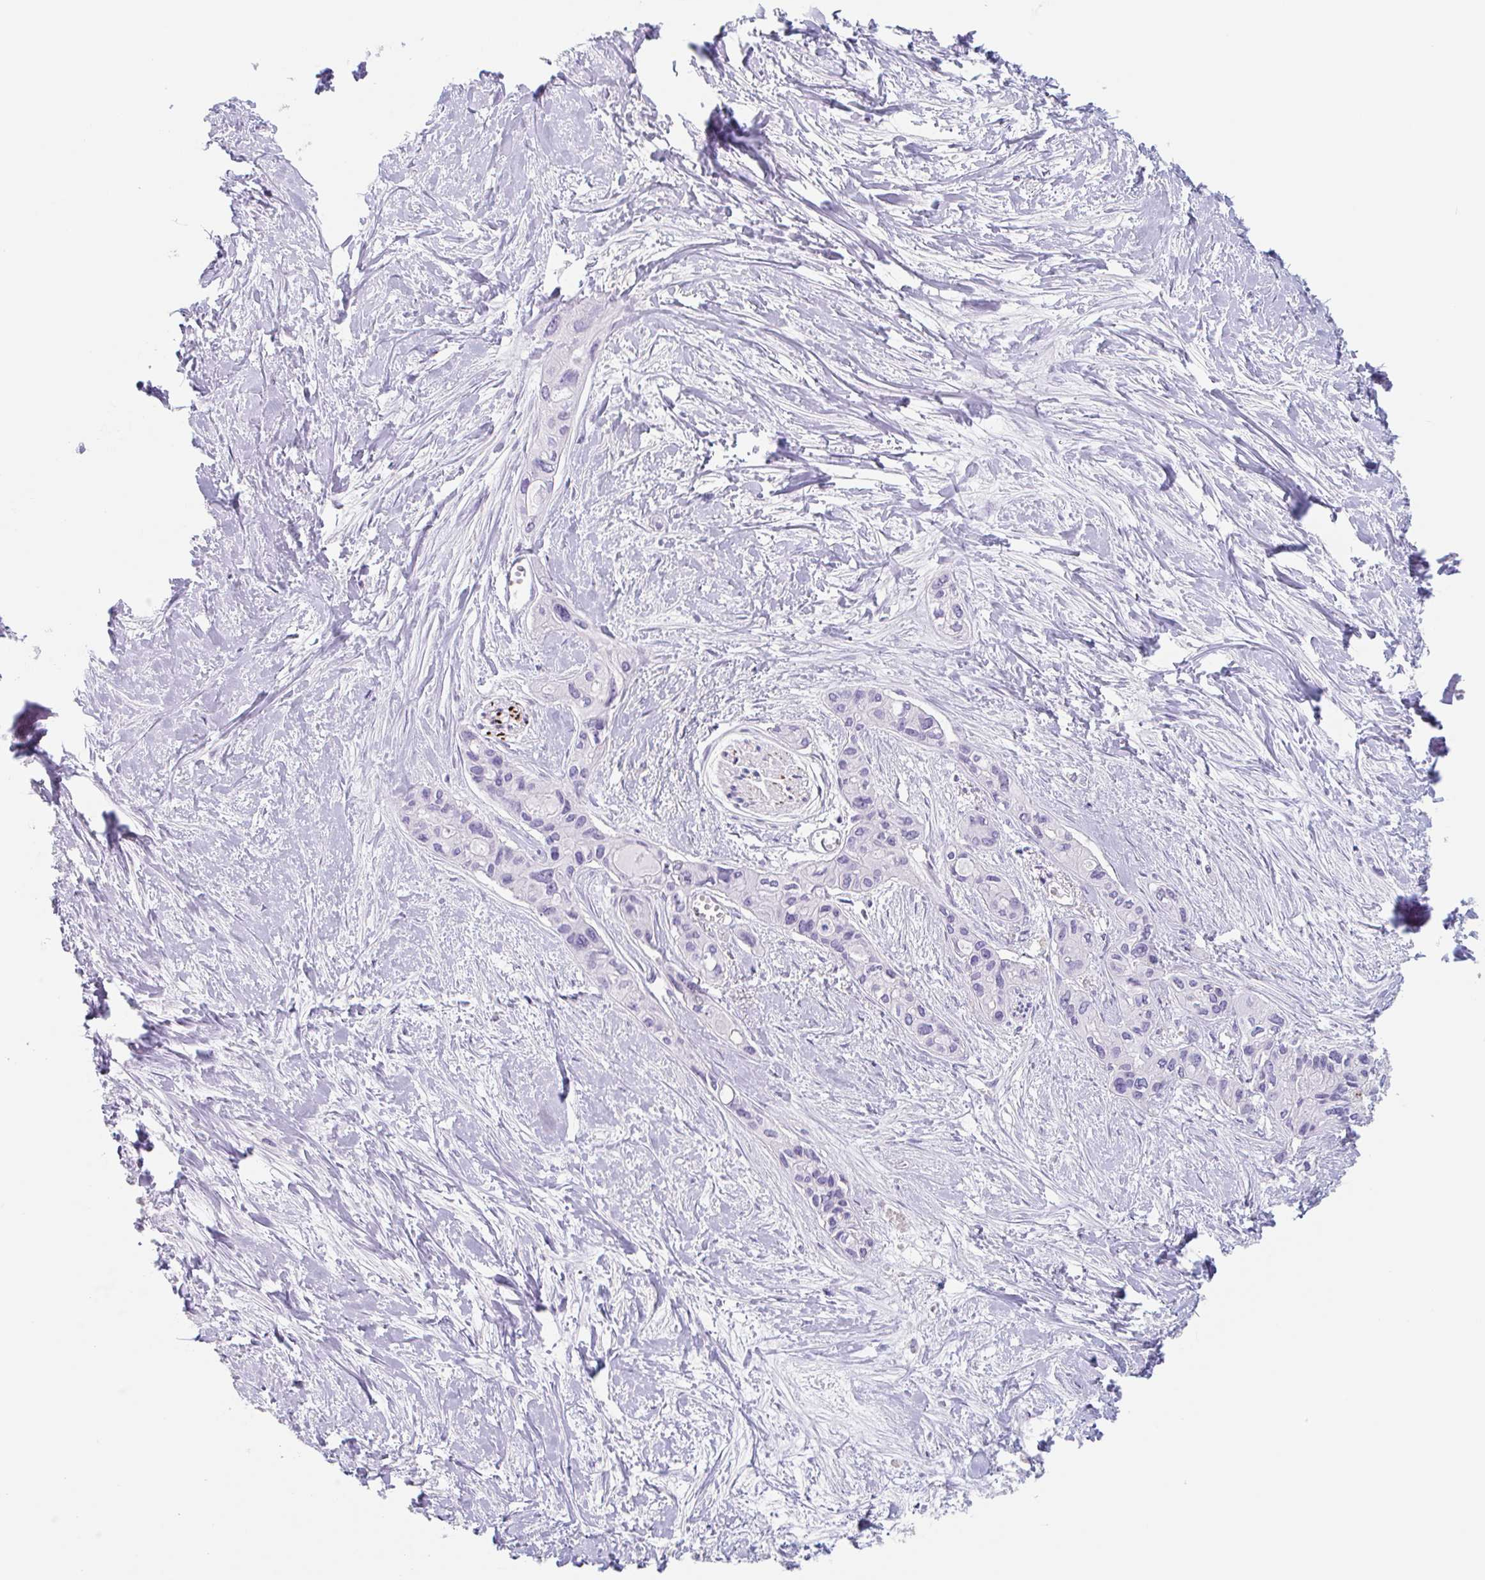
{"staining": {"intensity": "negative", "quantity": "none", "location": "none"}, "tissue": "pancreatic cancer", "cell_type": "Tumor cells", "image_type": "cancer", "snomed": [{"axis": "morphology", "description": "Adenocarcinoma, NOS"}, {"axis": "topography", "description": "Pancreas"}], "caption": "This is a photomicrograph of immunohistochemistry staining of pancreatic cancer (adenocarcinoma), which shows no positivity in tumor cells. (Brightfield microscopy of DAB immunohistochemistry (IHC) at high magnification).", "gene": "EMC4", "patient": {"sex": "female", "age": 50}}